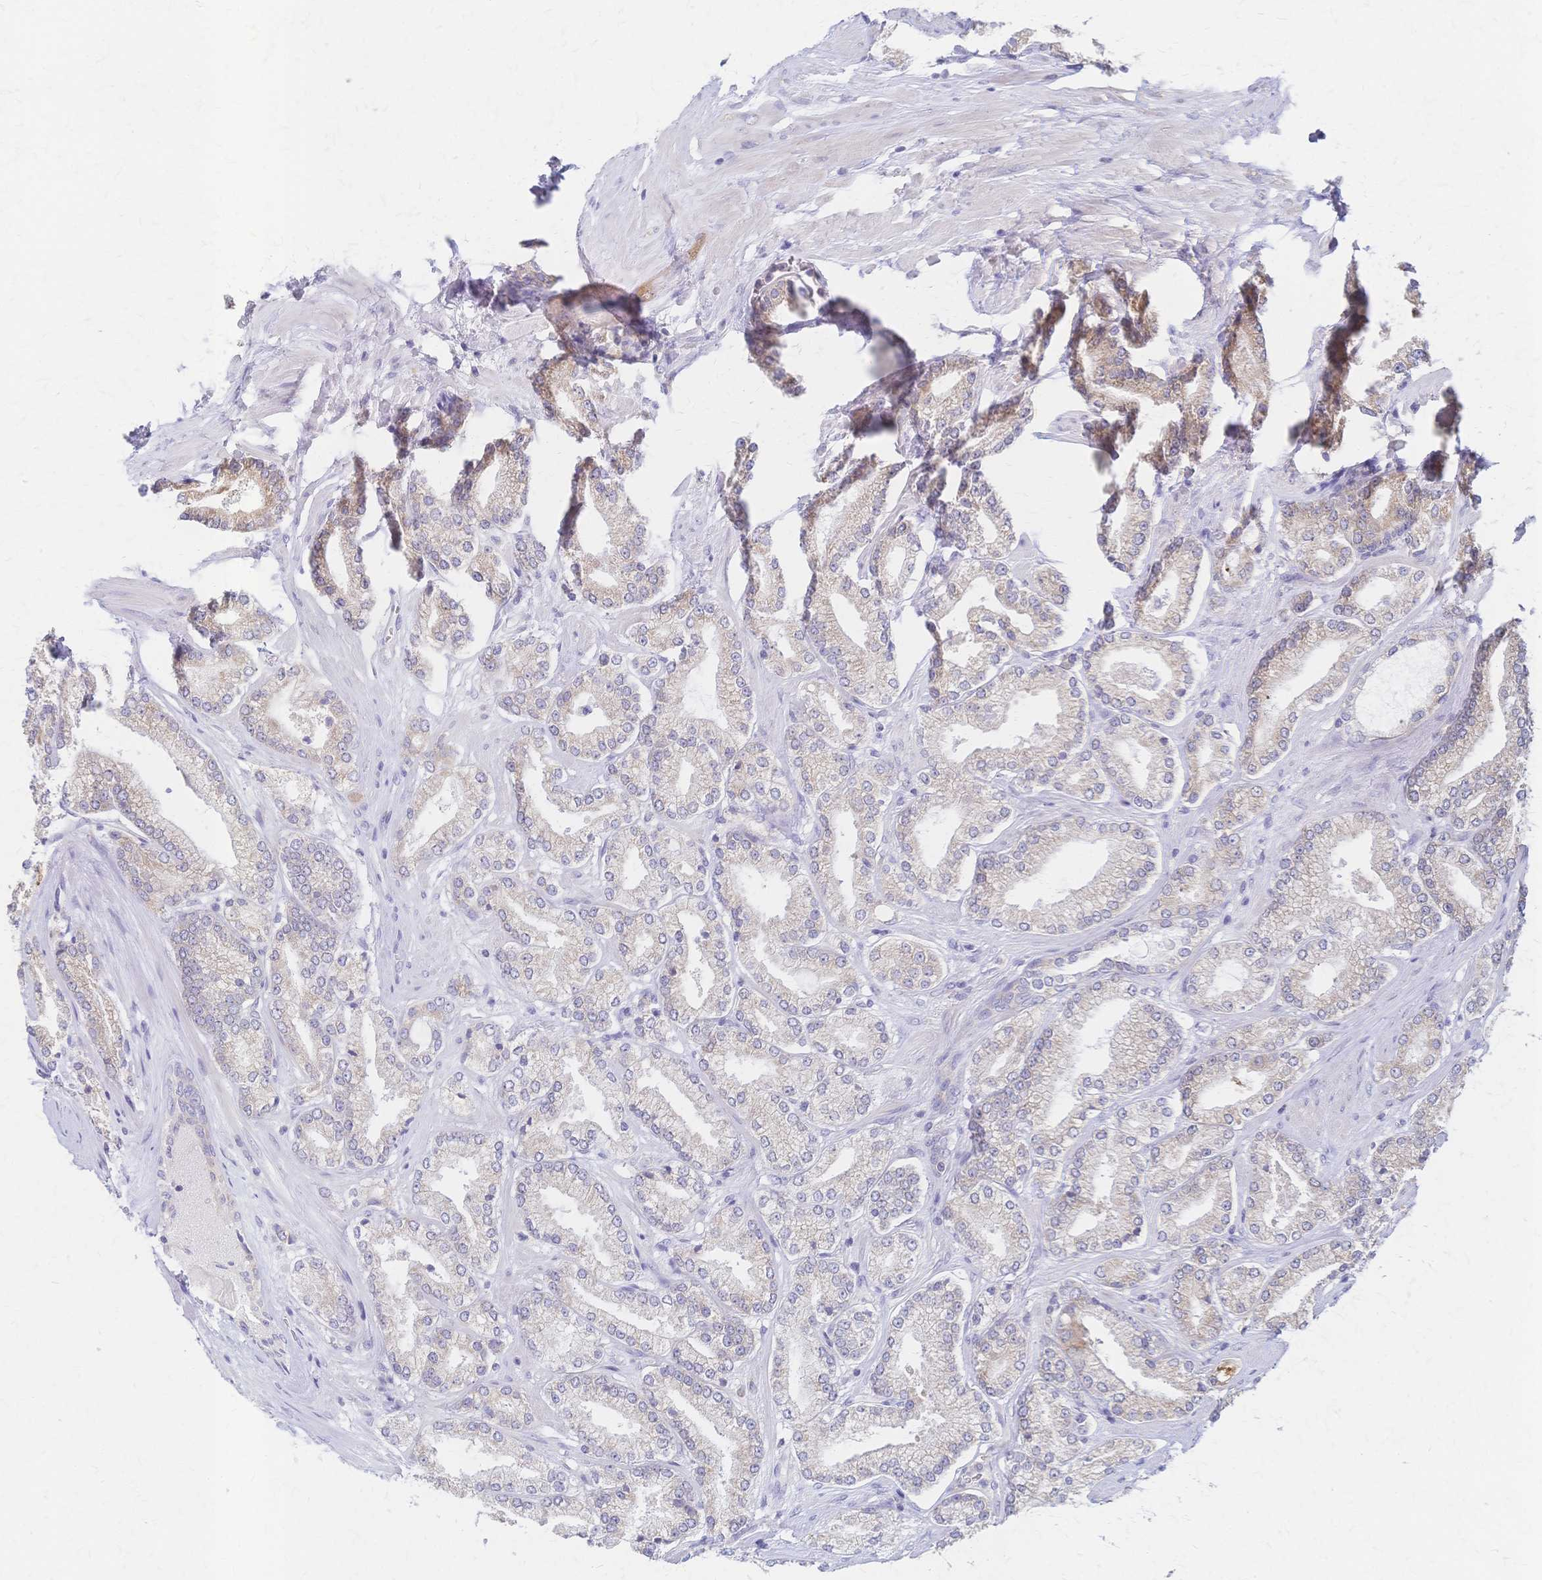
{"staining": {"intensity": "weak", "quantity": "<25%", "location": "cytoplasmic/membranous"}, "tissue": "prostate cancer", "cell_type": "Tumor cells", "image_type": "cancer", "snomed": [{"axis": "morphology", "description": "Adenocarcinoma, High grade"}, {"axis": "topography", "description": "Prostate"}], "caption": "Immunohistochemistry (IHC) micrograph of prostate adenocarcinoma (high-grade) stained for a protein (brown), which shows no expression in tumor cells.", "gene": "CYB5A", "patient": {"sex": "male", "age": 63}}